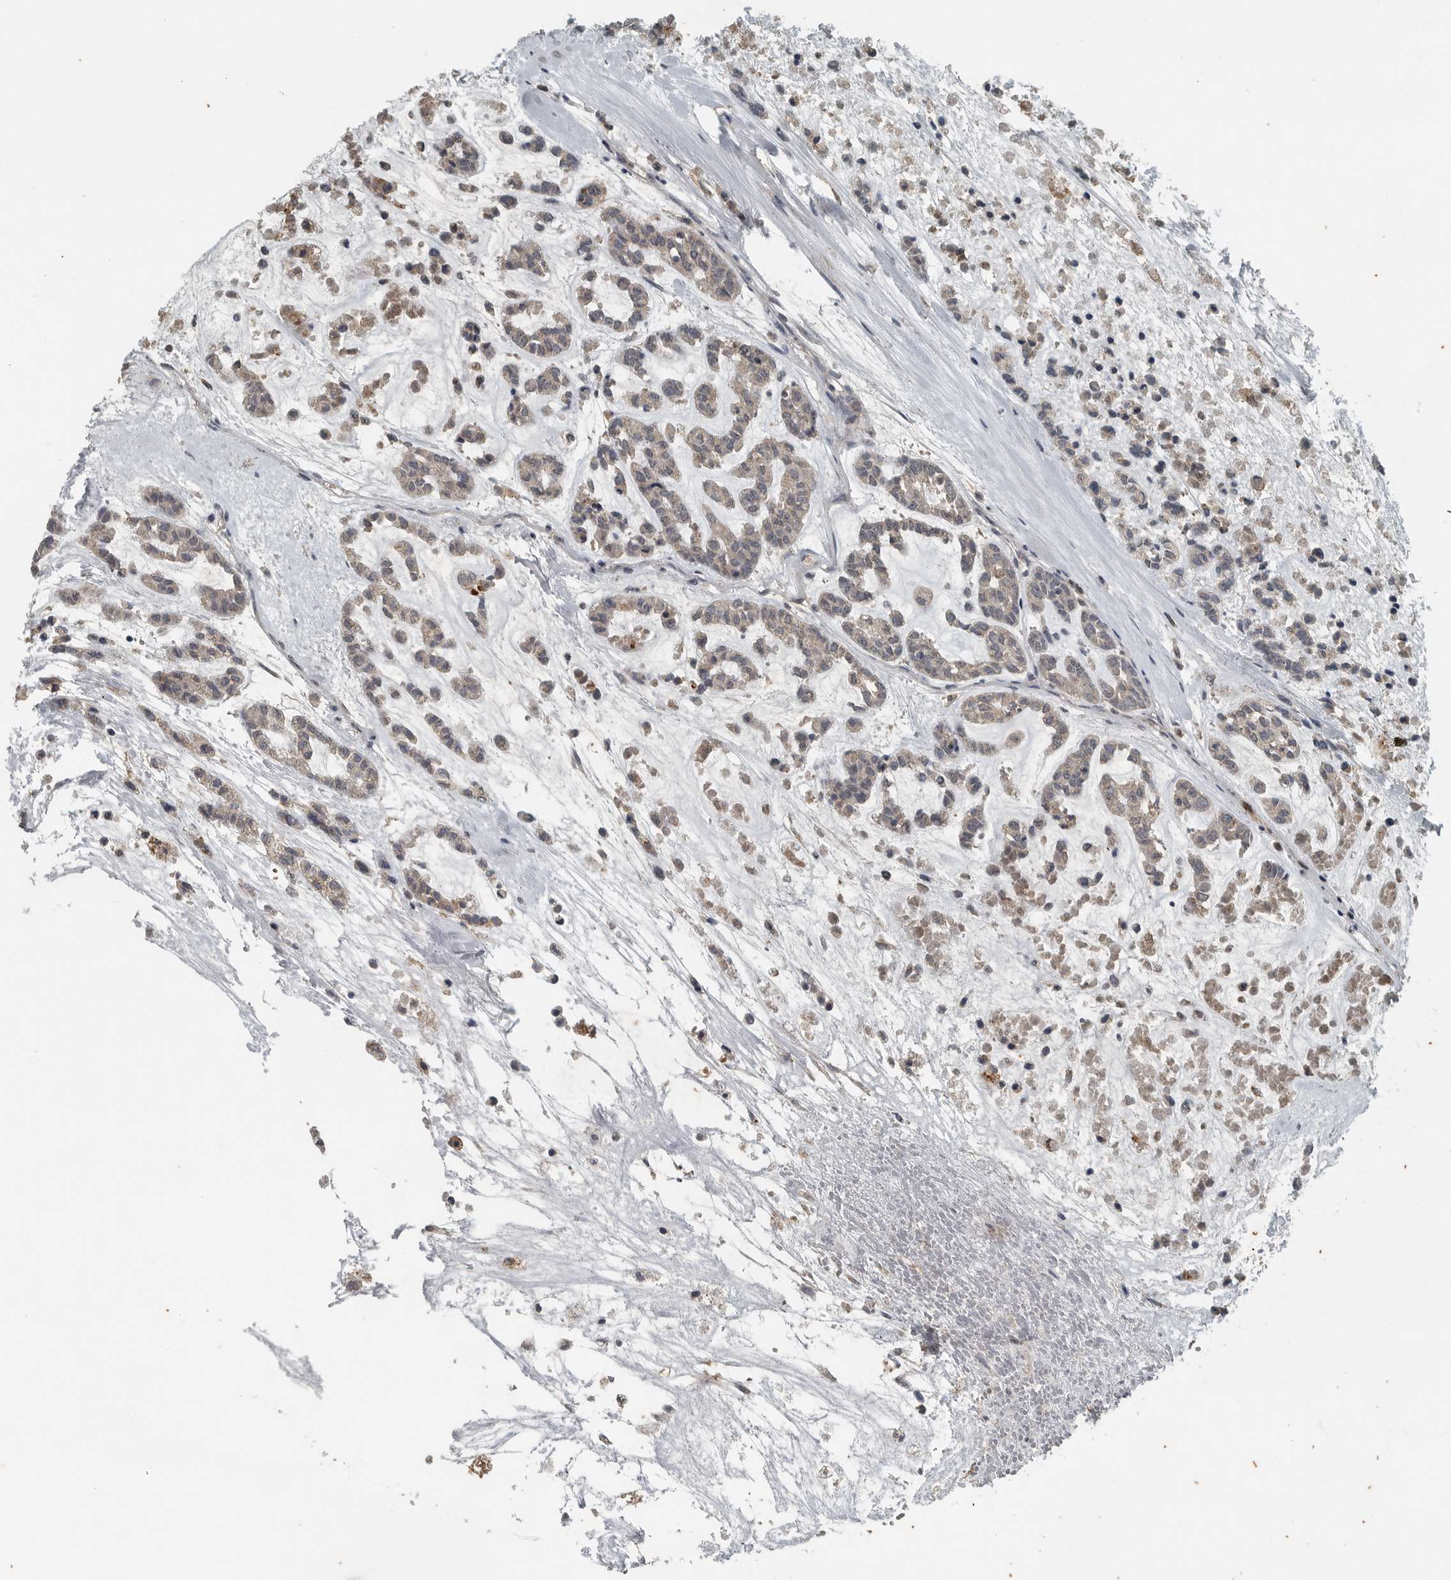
{"staining": {"intensity": "weak", "quantity": "25%-75%", "location": "cytoplasmic/membranous"}, "tissue": "head and neck cancer", "cell_type": "Tumor cells", "image_type": "cancer", "snomed": [{"axis": "morphology", "description": "Adenocarcinoma, NOS"}, {"axis": "morphology", "description": "Adenoma, NOS"}, {"axis": "topography", "description": "Head-Neck"}], "caption": "Brown immunohistochemical staining in head and neck adenoma reveals weak cytoplasmic/membranous staining in approximately 25%-75% of tumor cells.", "gene": "IL6ST", "patient": {"sex": "female", "age": 55}}